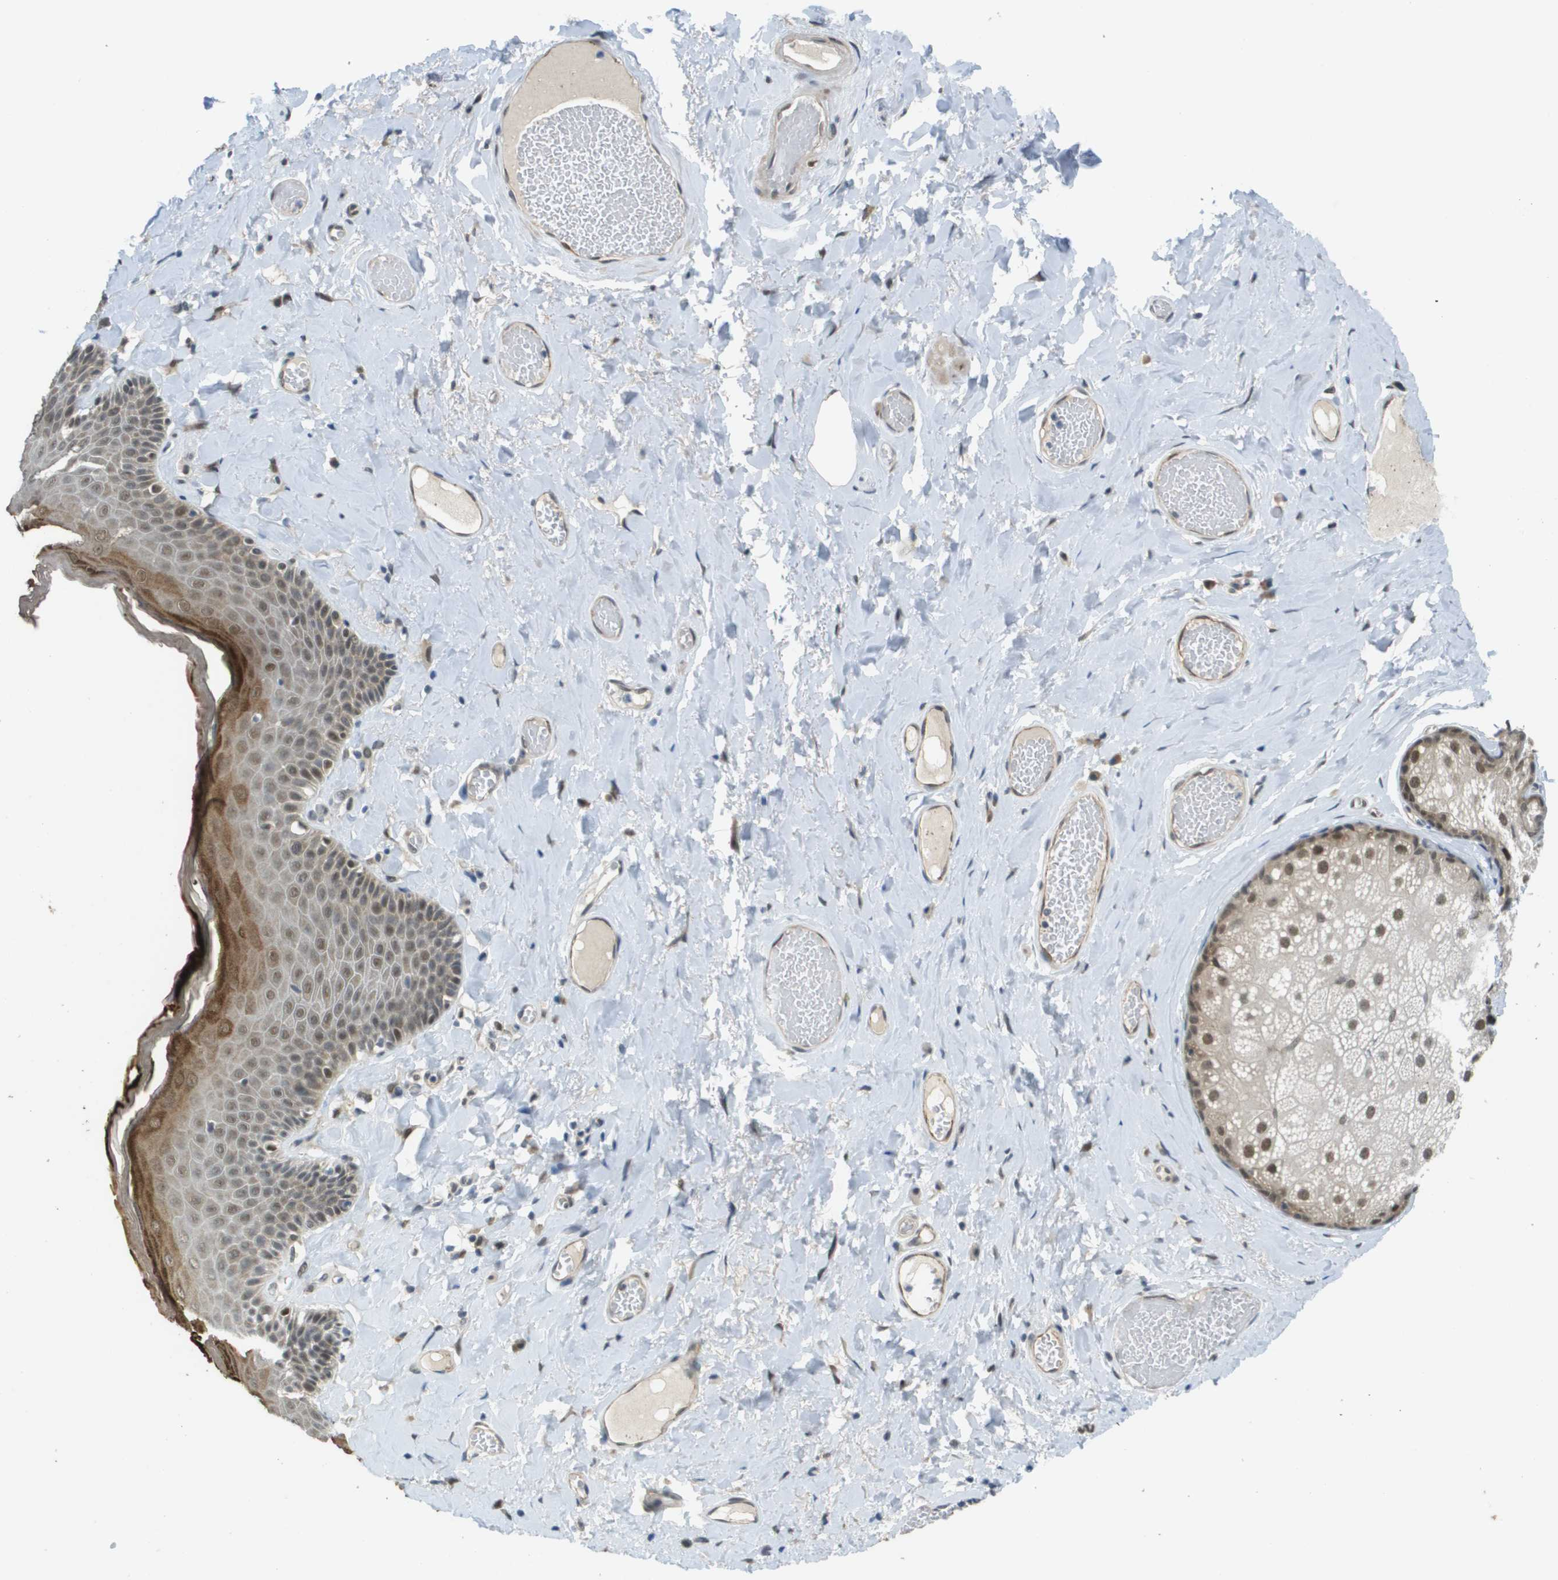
{"staining": {"intensity": "moderate", "quantity": "25%-75%", "location": "cytoplasmic/membranous,nuclear"}, "tissue": "skin", "cell_type": "Epidermal cells", "image_type": "normal", "snomed": [{"axis": "morphology", "description": "Normal tissue, NOS"}, {"axis": "topography", "description": "Anal"}], "caption": "Moderate cytoplasmic/membranous,nuclear staining is identified in about 25%-75% of epidermal cells in benign skin. The staining is performed using DAB (3,3'-diaminobenzidine) brown chromogen to label protein expression. The nuclei are counter-stained blue using hematoxylin.", "gene": "ARID1B", "patient": {"sex": "male", "age": 69}}